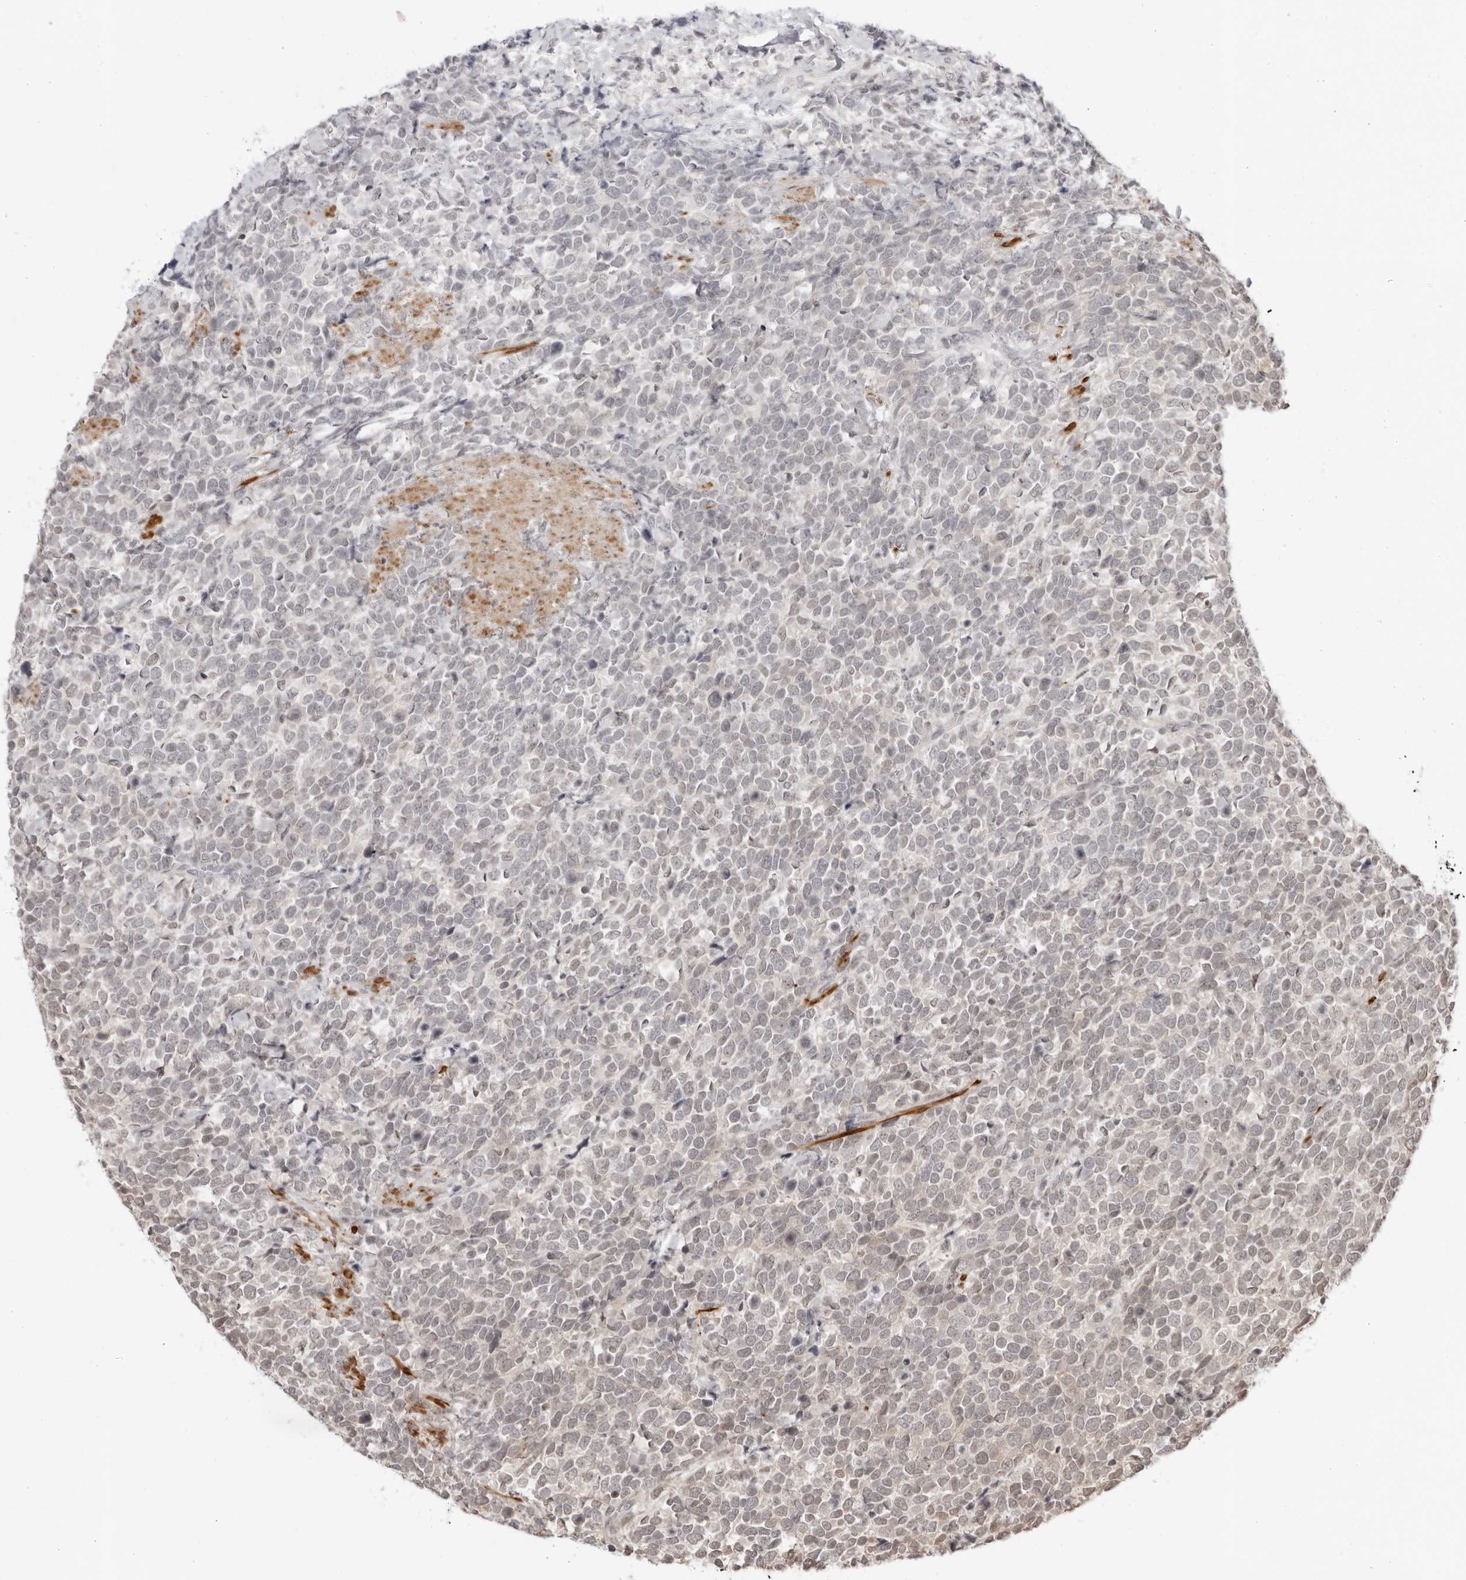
{"staining": {"intensity": "negative", "quantity": "none", "location": "none"}, "tissue": "urothelial cancer", "cell_type": "Tumor cells", "image_type": "cancer", "snomed": [{"axis": "morphology", "description": "Urothelial carcinoma, High grade"}, {"axis": "topography", "description": "Urinary bladder"}], "caption": "IHC of urothelial cancer shows no positivity in tumor cells. (Brightfield microscopy of DAB immunohistochemistry at high magnification).", "gene": "RNF146", "patient": {"sex": "female", "age": 82}}